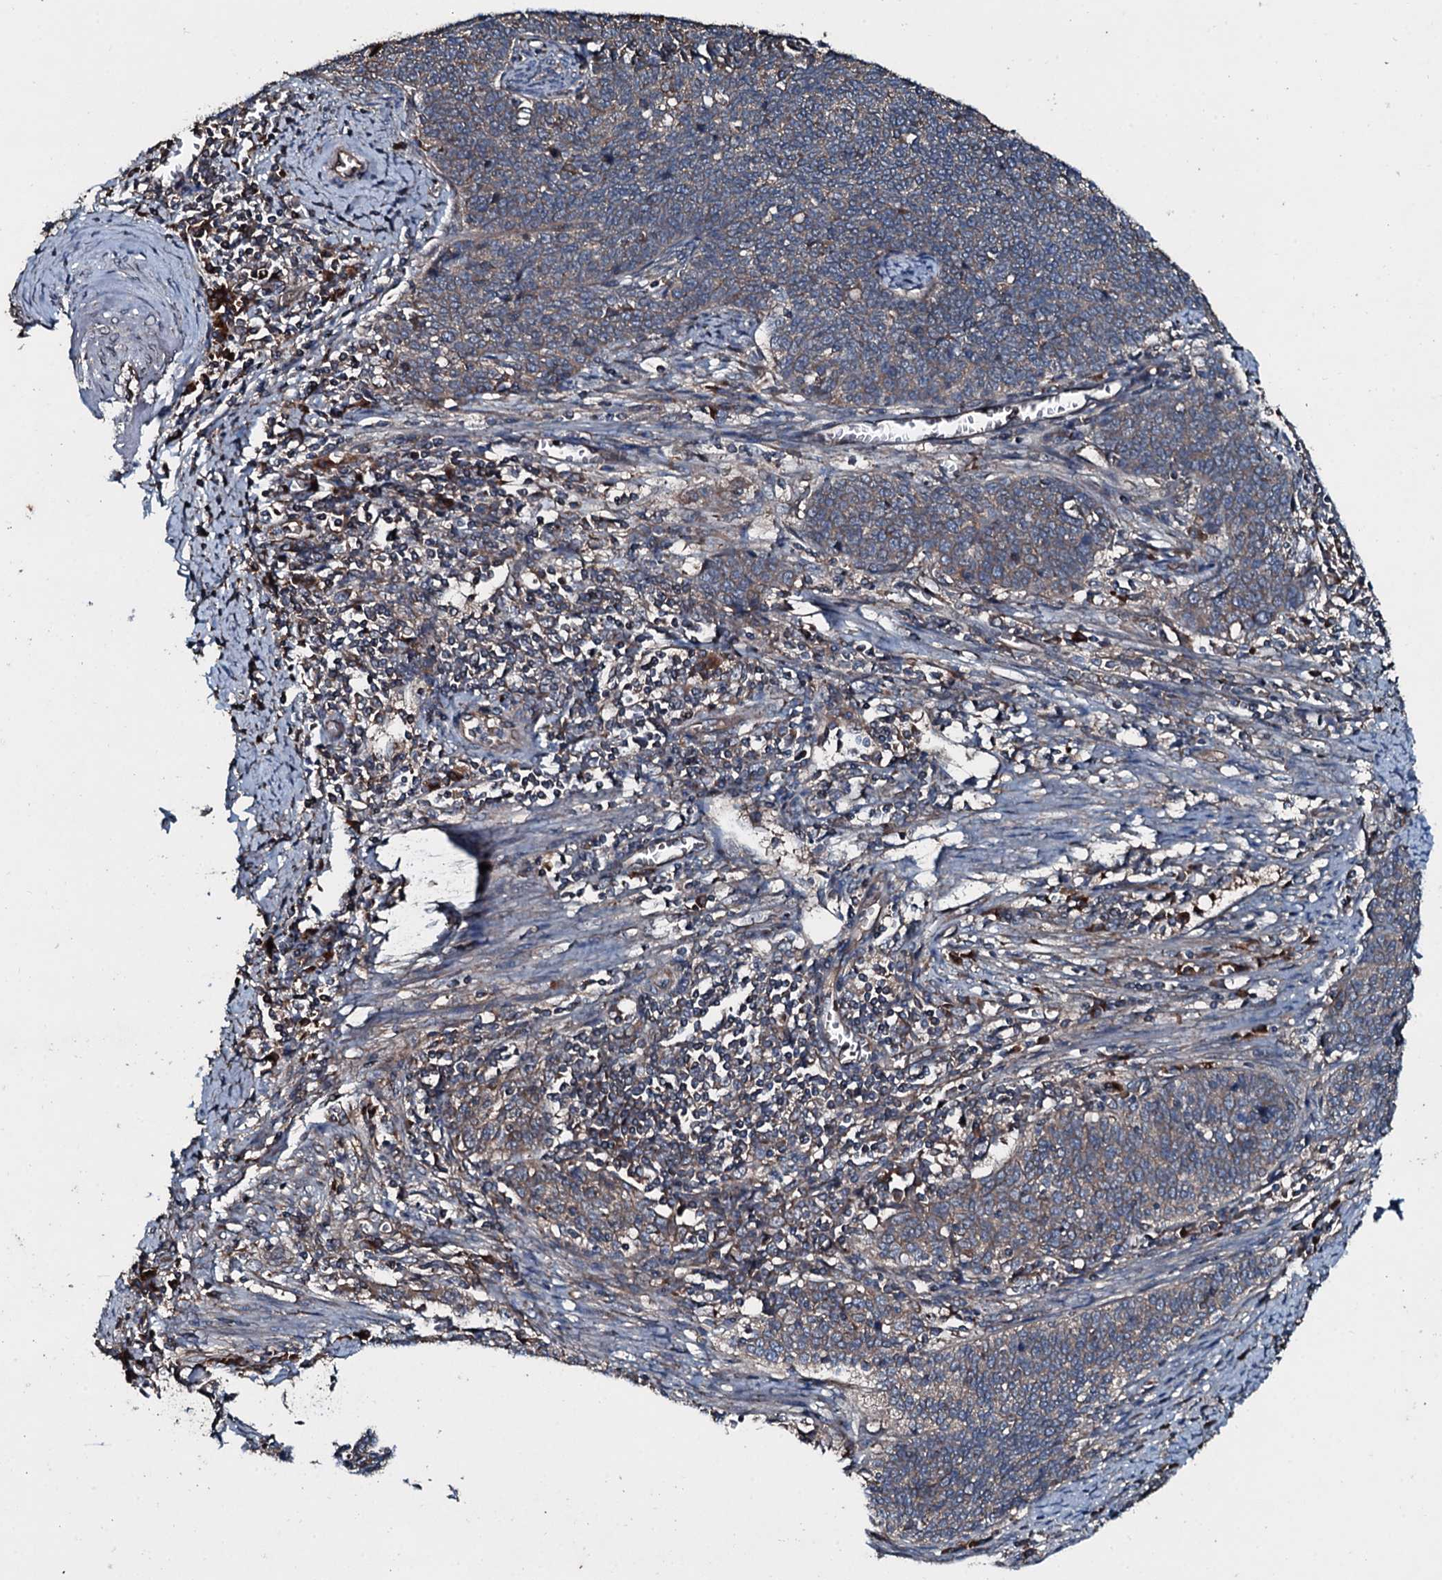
{"staining": {"intensity": "weak", "quantity": ">75%", "location": "cytoplasmic/membranous"}, "tissue": "cervical cancer", "cell_type": "Tumor cells", "image_type": "cancer", "snomed": [{"axis": "morphology", "description": "Squamous cell carcinoma, NOS"}, {"axis": "topography", "description": "Cervix"}], "caption": "A photomicrograph of squamous cell carcinoma (cervical) stained for a protein reveals weak cytoplasmic/membranous brown staining in tumor cells.", "gene": "AARS1", "patient": {"sex": "female", "age": 39}}